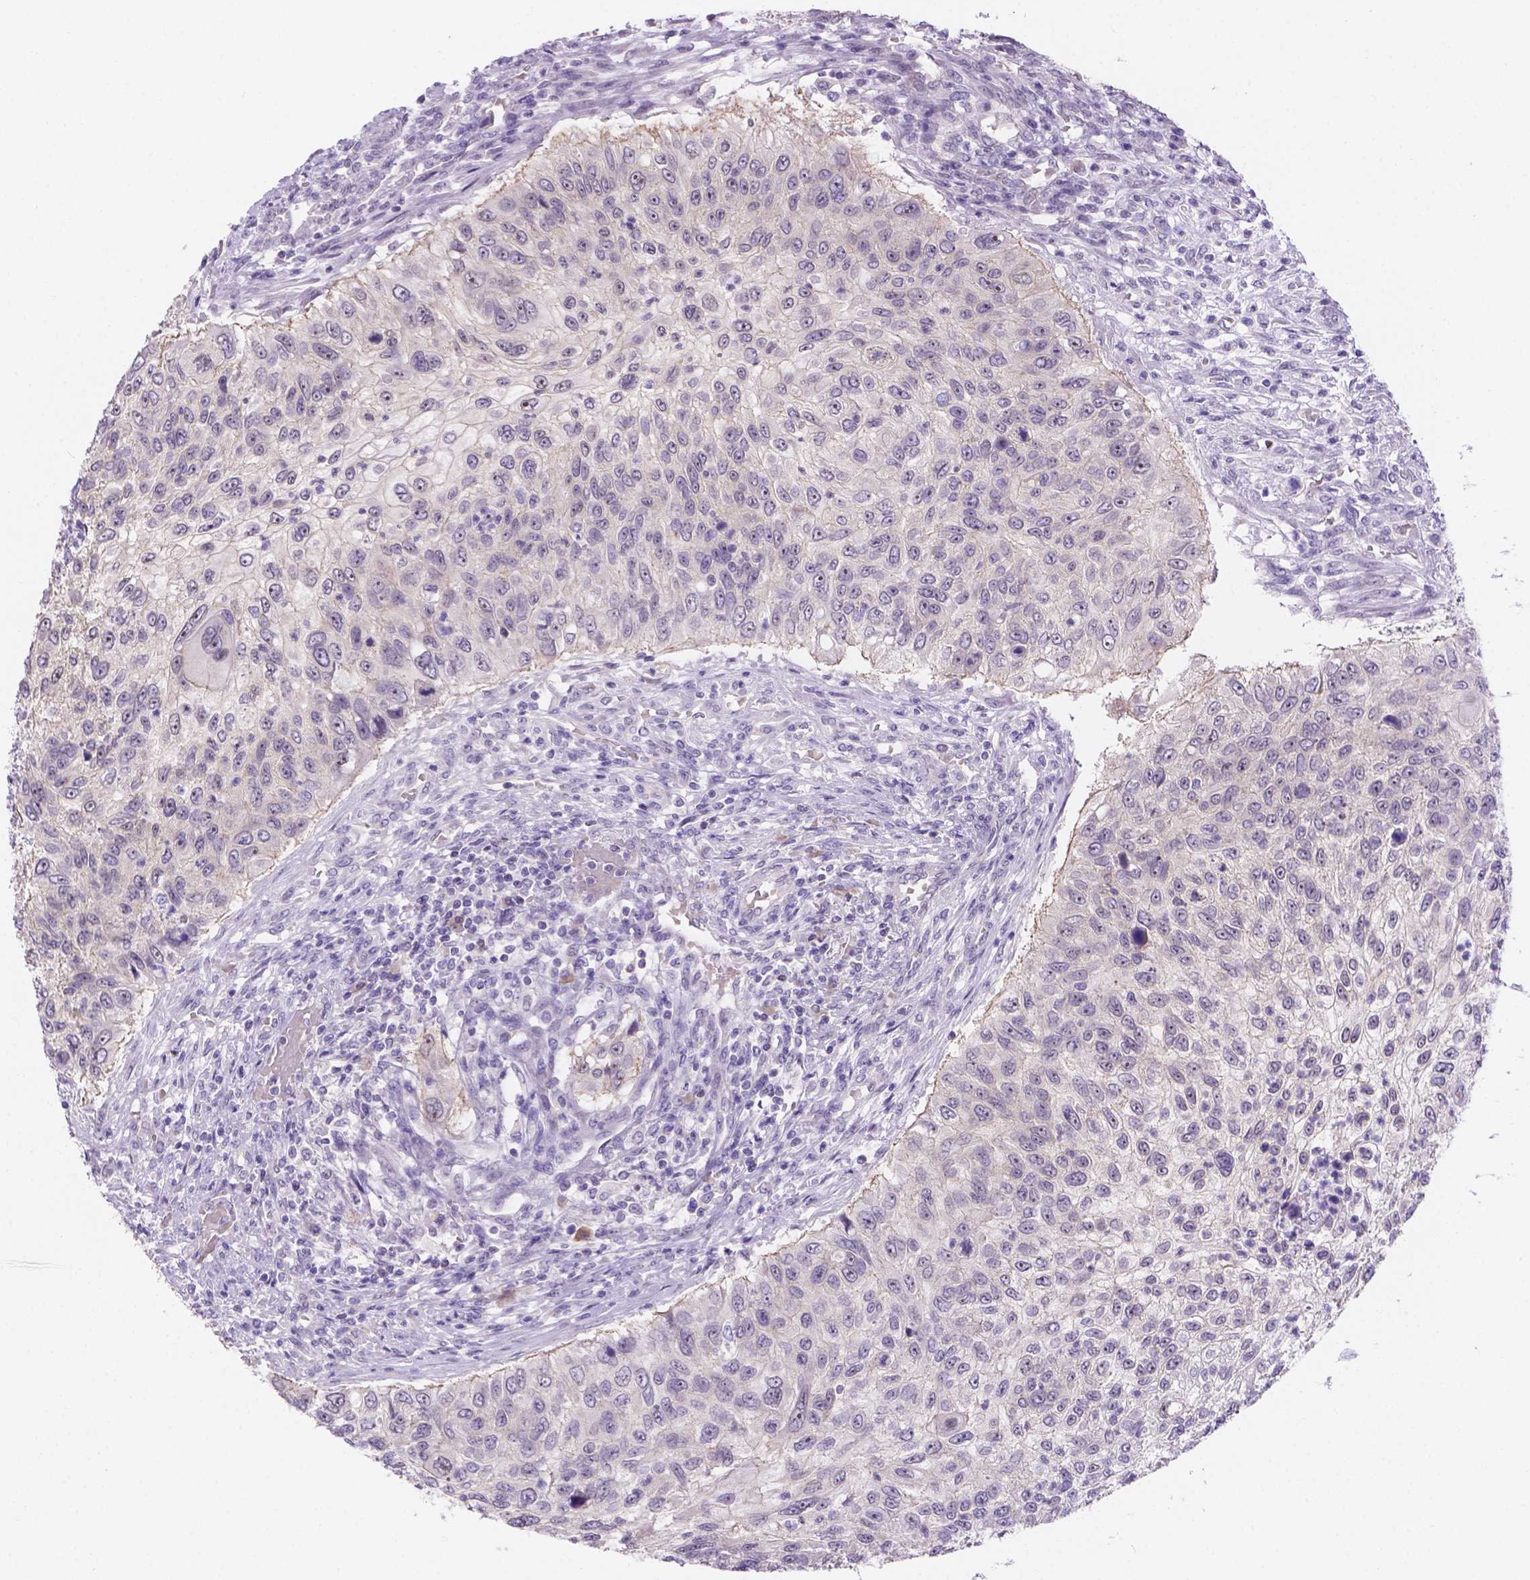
{"staining": {"intensity": "weak", "quantity": "<25%", "location": "cytoplasmic/membranous"}, "tissue": "urothelial cancer", "cell_type": "Tumor cells", "image_type": "cancer", "snomed": [{"axis": "morphology", "description": "Urothelial carcinoma, High grade"}, {"axis": "topography", "description": "Urinary bladder"}], "caption": "IHC of urothelial cancer demonstrates no positivity in tumor cells. The staining is performed using DAB (3,3'-diaminobenzidine) brown chromogen with nuclei counter-stained in using hematoxylin.", "gene": "CD96", "patient": {"sex": "female", "age": 60}}